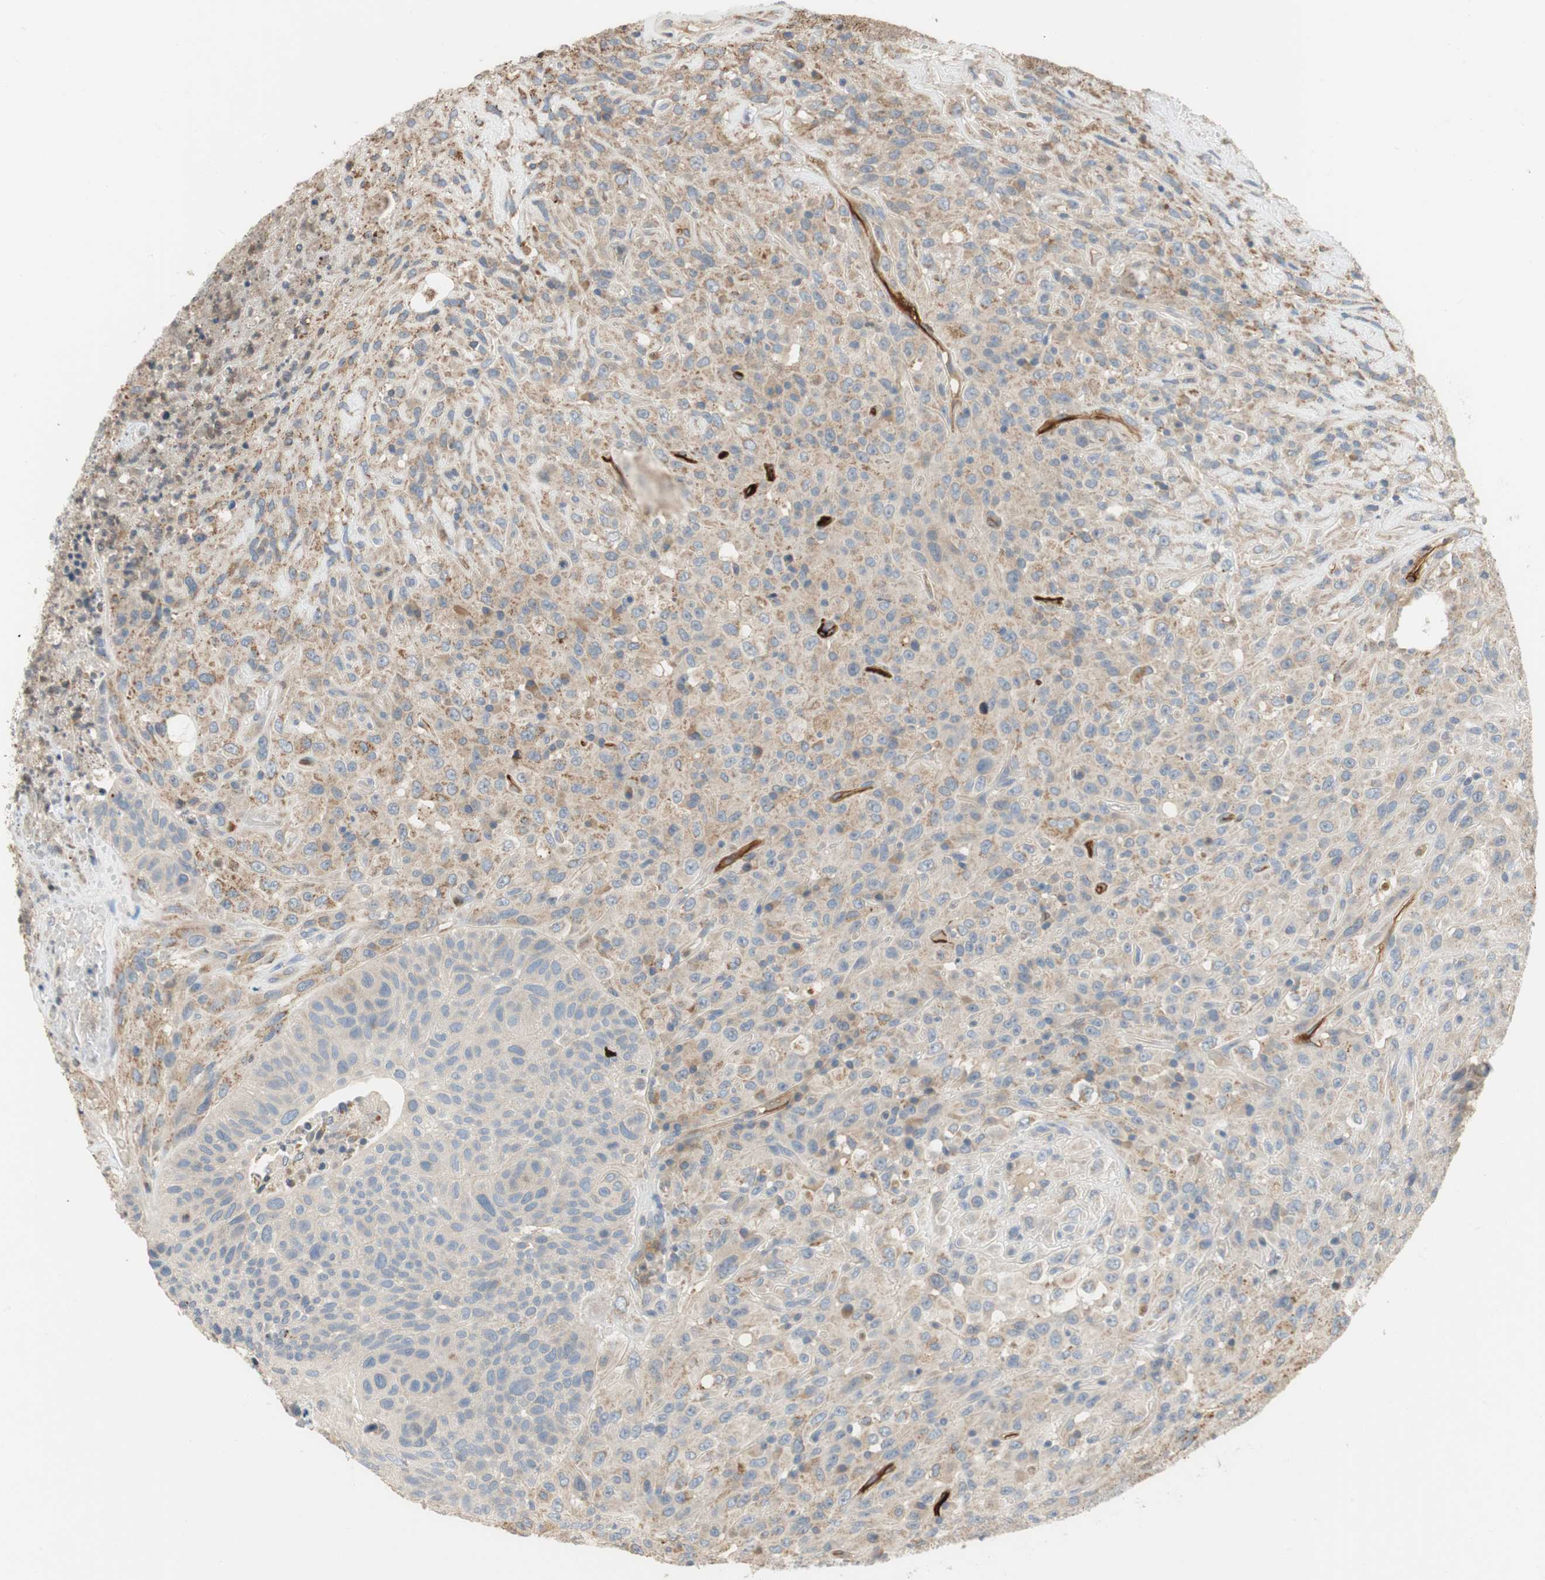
{"staining": {"intensity": "negative", "quantity": "none", "location": "none"}, "tissue": "urothelial cancer", "cell_type": "Tumor cells", "image_type": "cancer", "snomed": [{"axis": "morphology", "description": "Urothelial carcinoma, High grade"}, {"axis": "topography", "description": "Urinary bladder"}], "caption": "Image shows no significant protein positivity in tumor cells of urothelial carcinoma (high-grade). The staining was performed using DAB (3,3'-diaminobenzidine) to visualize the protein expression in brown, while the nuclei were stained in blue with hematoxylin (Magnification: 20x).", "gene": "ALPL", "patient": {"sex": "male", "age": 66}}